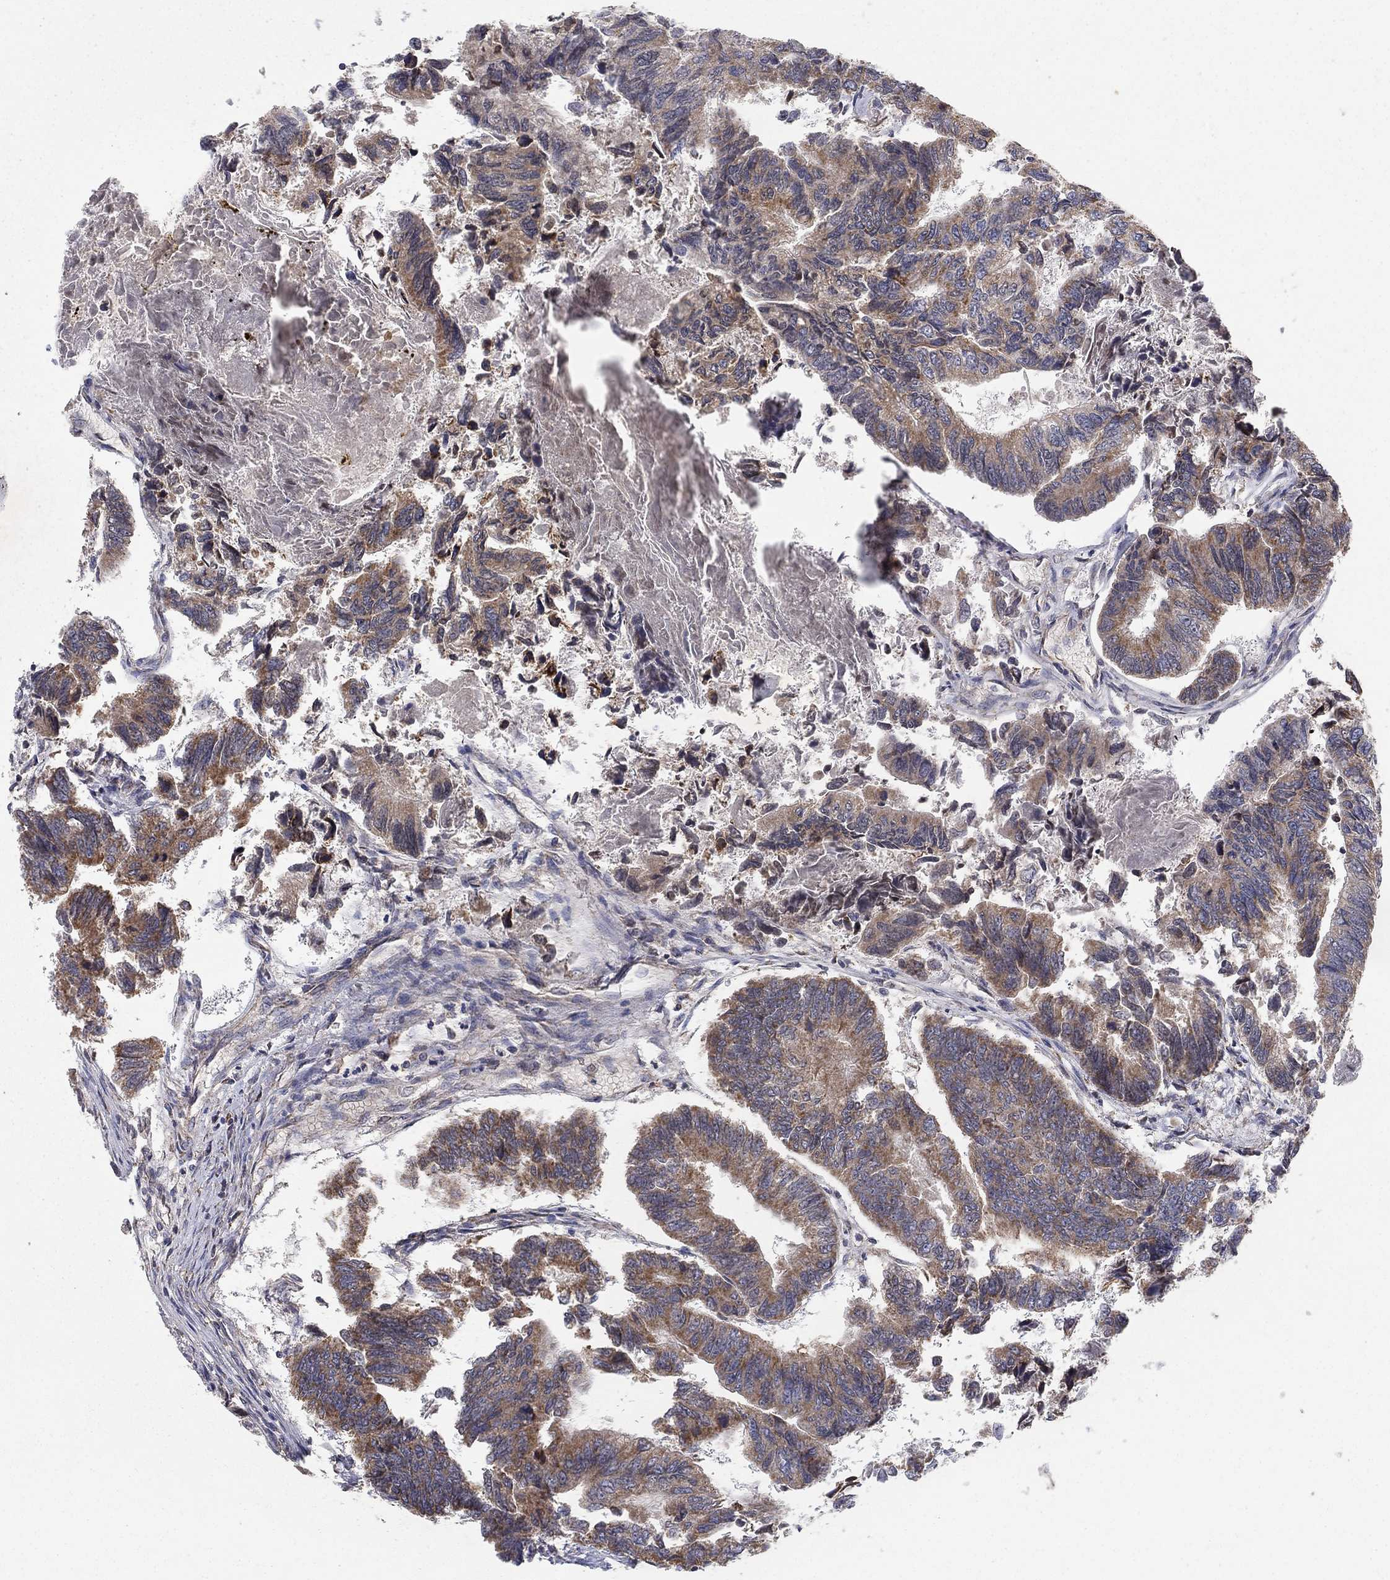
{"staining": {"intensity": "moderate", "quantity": ">75%", "location": "cytoplasmic/membranous"}, "tissue": "colorectal cancer", "cell_type": "Tumor cells", "image_type": "cancer", "snomed": [{"axis": "morphology", "description": "Adenocarcinoma, NOS"}, {"axis": "topography", "description": "Colon"}], "caption": "About >75% of tumor cells in adenocarcinoma (colorectal) show moderate cytoplasmic/membranous protein expression as visualized by brown immunohistochemical staining.", "gene": "GPSM1", "patient": {"sex": "female", "age": 65}}